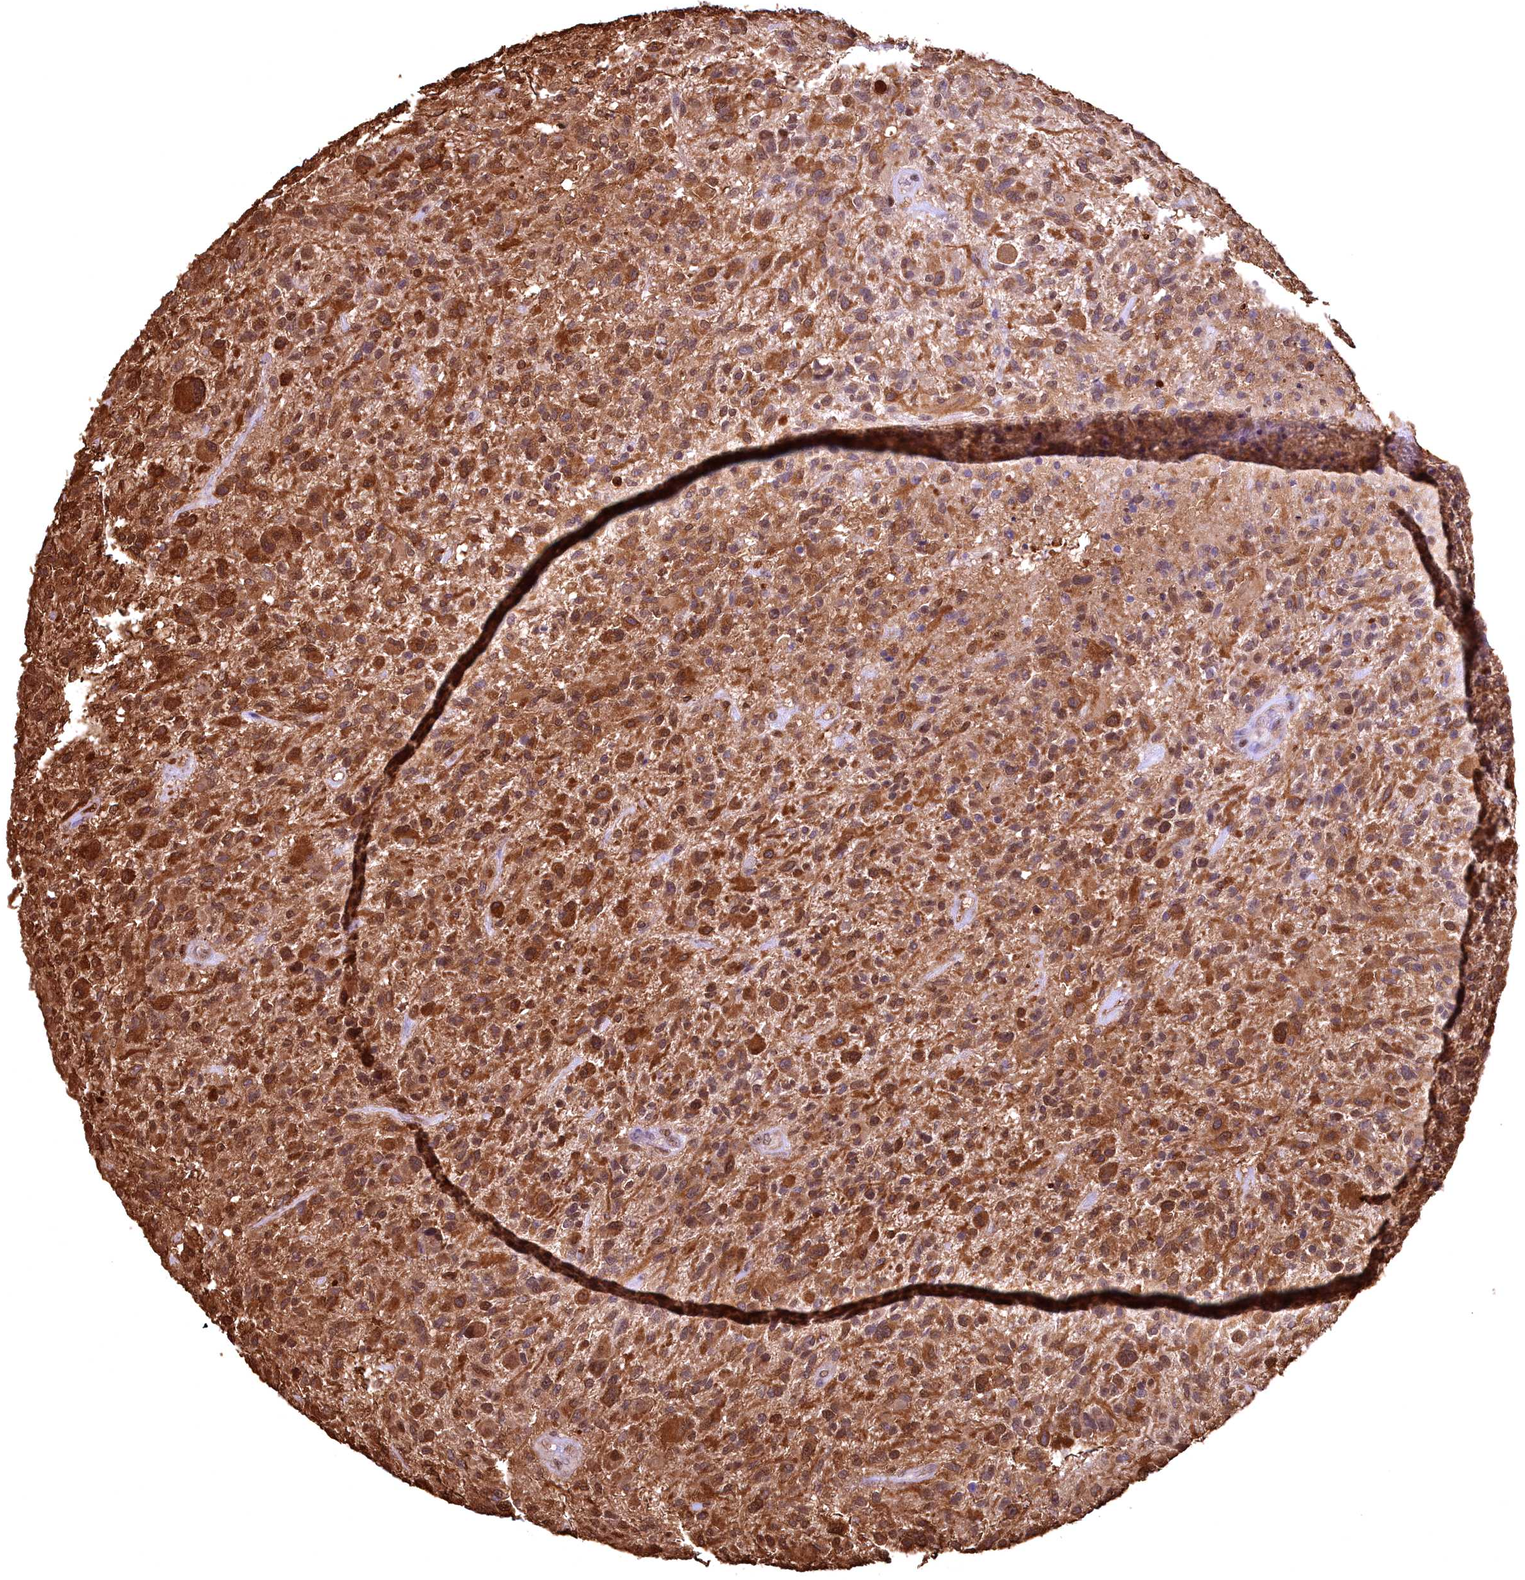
{"staining": {"intensity": "moderate", "quantity": ">75%", "location": "cytoplasmic/membranous,nuclear"}, "tissue": "glioma", "cell_type": "Tumor cells", "image_type": "cancer", "snomed": [{"axis": "morphology", "description": "Glioma, malignant, High grade"}, {"axis": "topography", "description": "Brain"}], "caption": "Protein expression analysis of human malignant glioma (high-grade) reveals moderate cytoplasmic/membranous and nuclear expression in about >75% of tumor cells.", "gene": "GAPDH", "patient": {"sex": "male", "age": 47}}